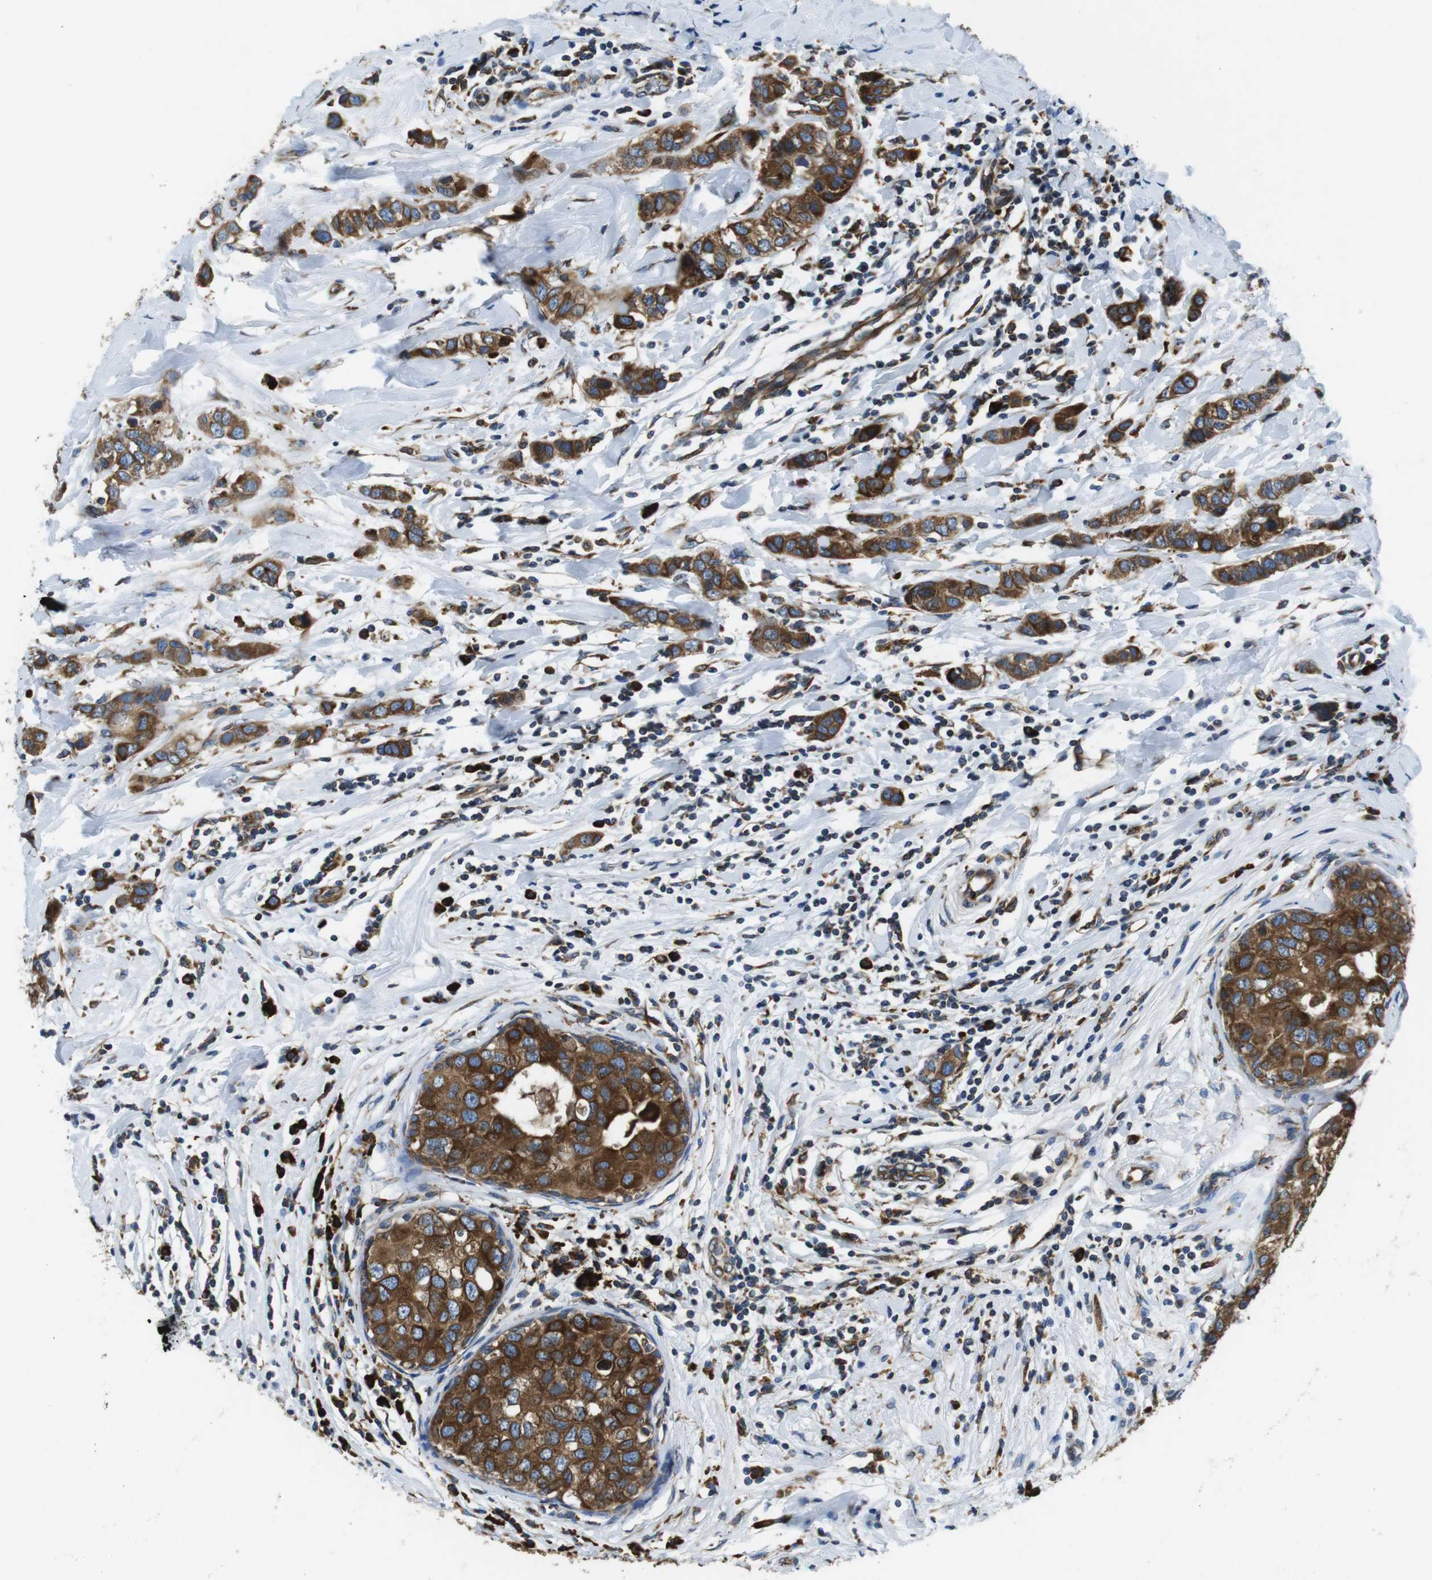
{"staining": {"intensity": "strong", "quantity": ">75%", "location": "cytoplasmic/membranous"}, "tissue": "breast cancer", "cell_type": "Tumor cells", "image_type": "cancer", "snomed": [{"axis": "morphology", "description": "Duct carcinoma"}, {"axis": "topography", "description": "Breast"}], "caption": "Immunohistochemistry (IHC) micrograph of neoplastic tissue: human infiltrating ductal carcinoma (breast) stained using immunohistochemistry (IHC) displays high levels of strong protein expression localized specifically in the cytoplasmic/membranous of tumor cells, appearing as a cytoplasmic/membranous brown color.", "gene": "UGGT1", "patient": {"sex": "female", "age": 50}}